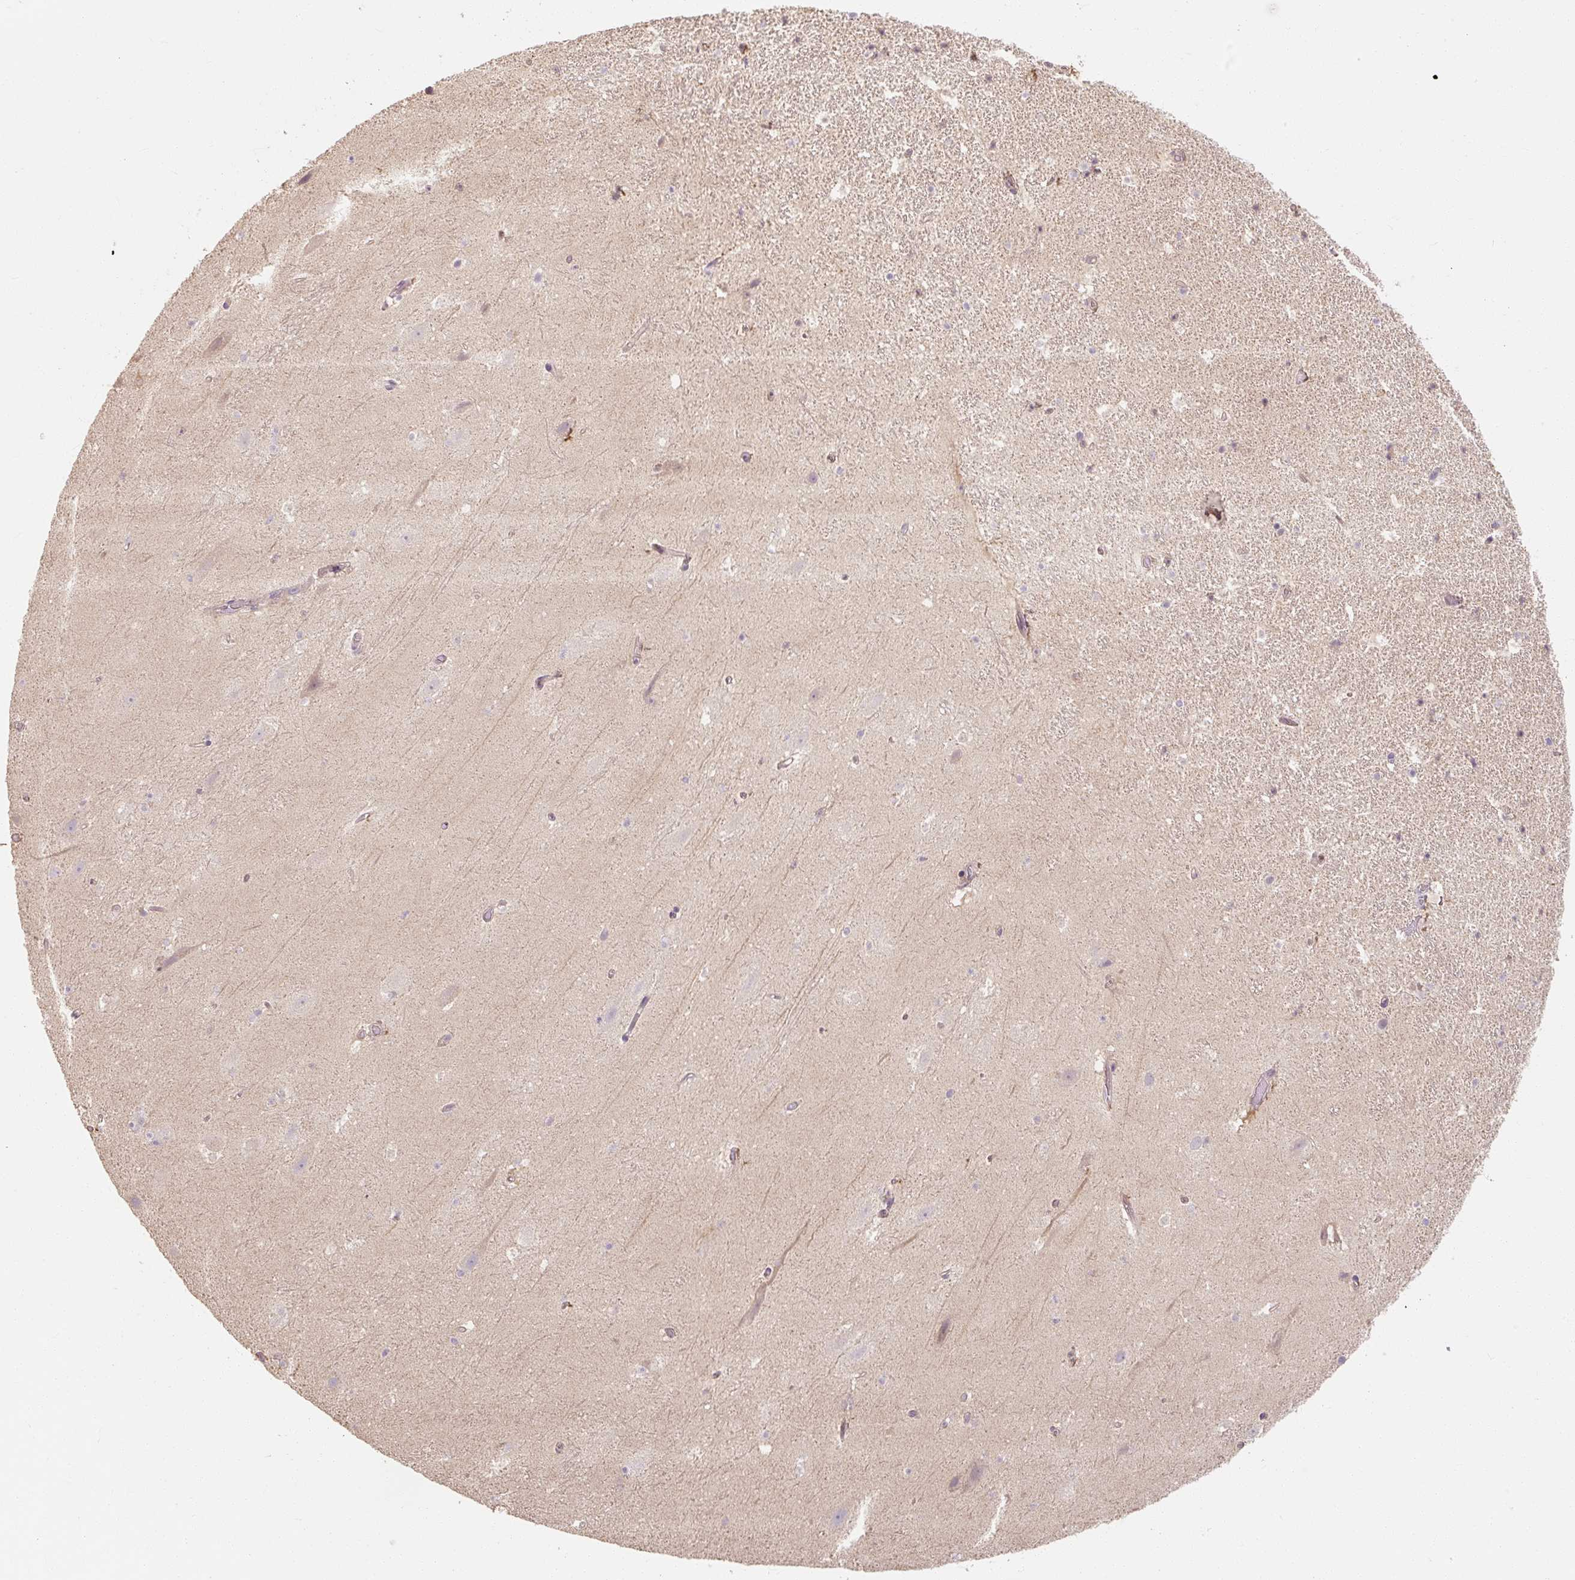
{"staining": {"intensity": "negative", "quantity": "none", "location": "none"}, "tissue": "hippocampus", "cell_type": "Glial cells", "image_type": "normal", "snomed": [{"axis": "morphology", "description": "Normal tissue, NOS"}, {"axis": "topography", "description": "Hippocampus"}], "caption": "High magnification brightfield microscopy of benign hippocampus stained with DAB (brown) and counterstained with hematoxylin (blue): glial cells show no significant positivity. (IHC, brightfield microscopy, high magnification).", "gene": "RB1CC1", "patient": {"sex": "male", "age": 37}}